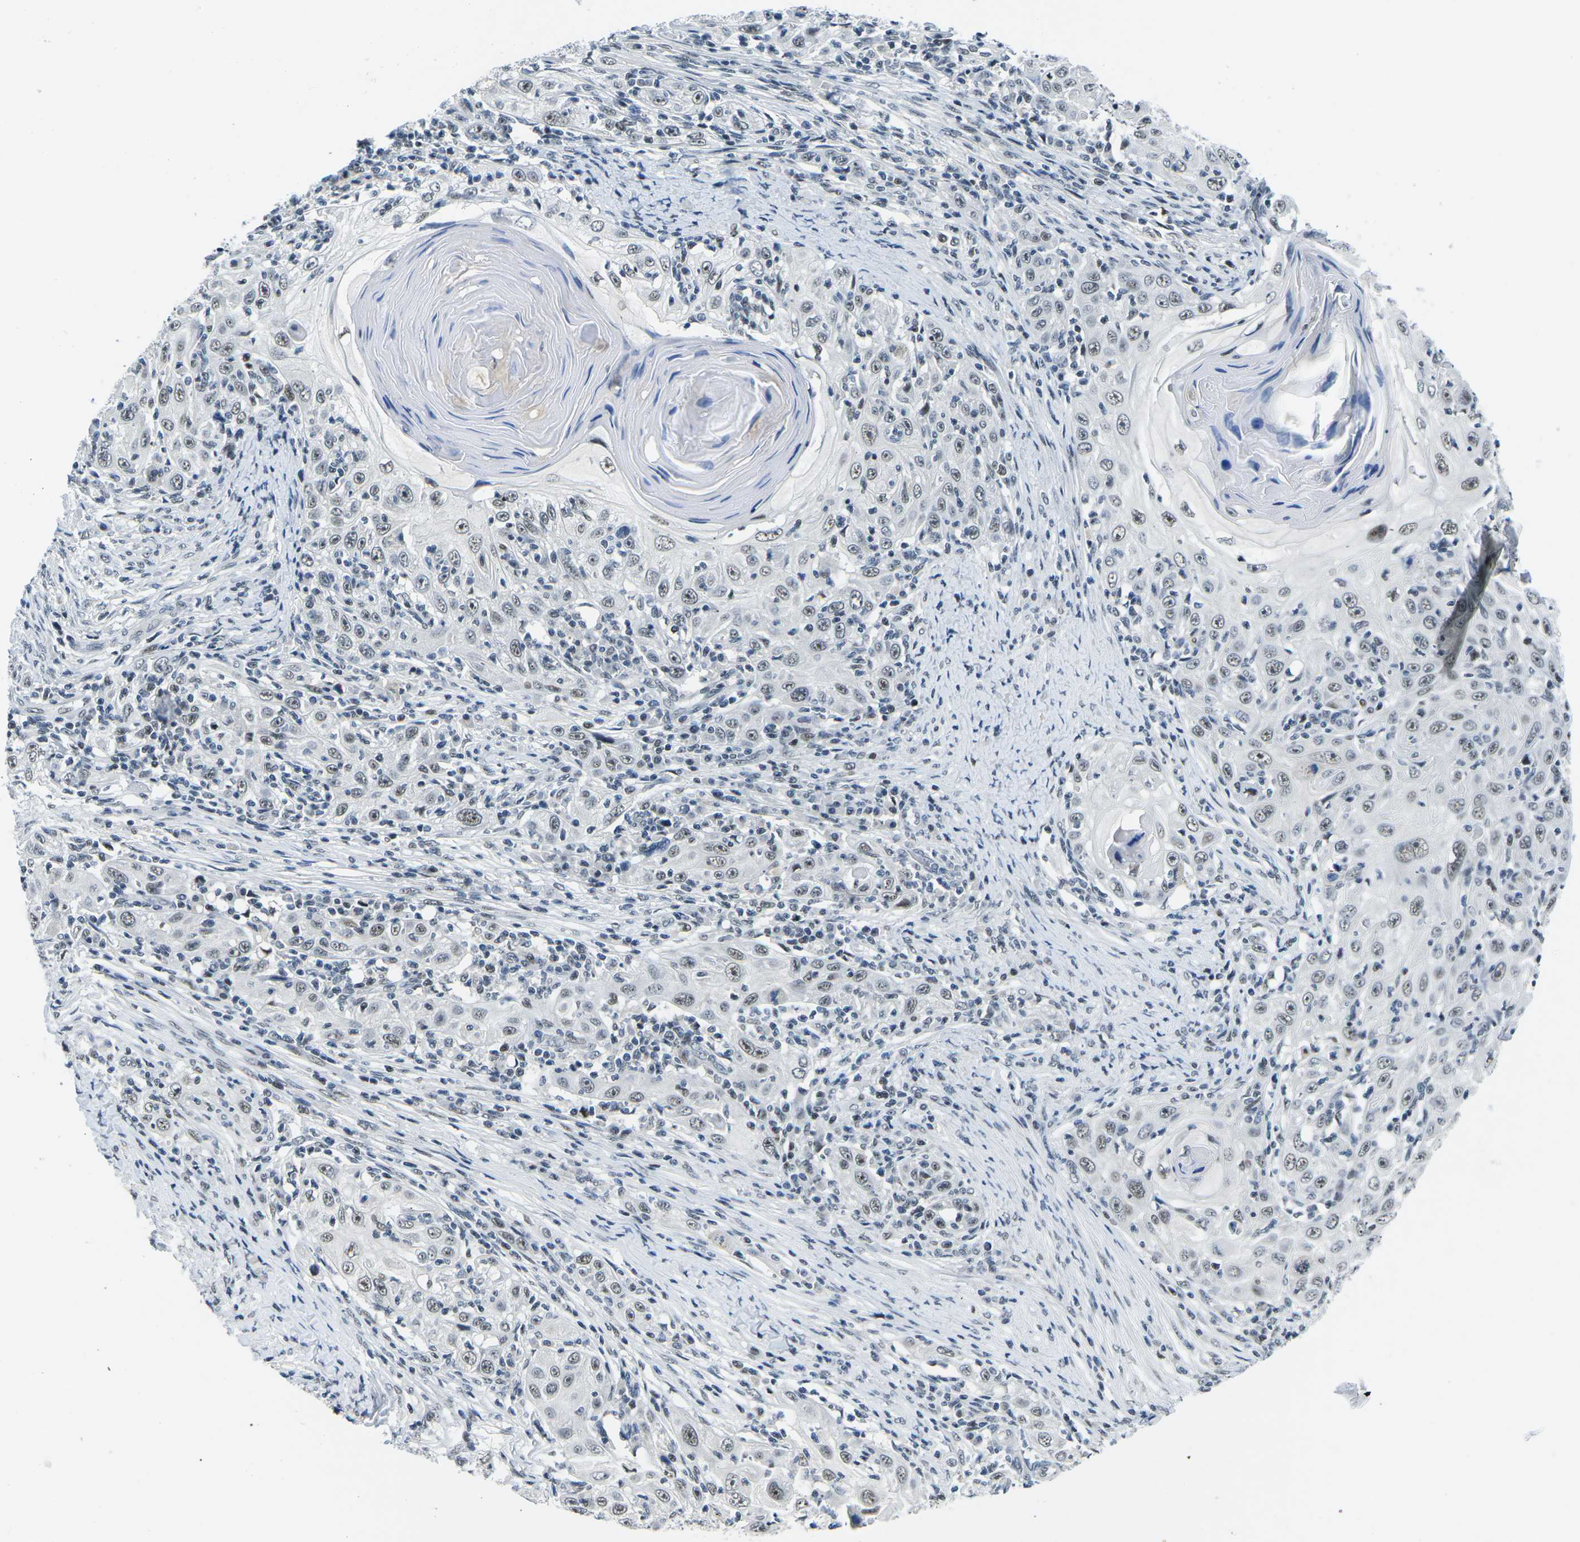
{"staining": {"intensity": "weak", "quantity": ">75%", "location": "nuclear"}, "tissue": "skin cancer", "cell_type": "Tumor cells", "image_type": "cancer", "snomed": [{"axis": "morphology", "description": "Squamous cell carcinoma, NOS"}, {"axis": "topography", "description": "Skin"}], "caption": "This image exhibits immunohistochemistry staining of human skin squamous cell carcinoma, with low weak nuclear expression in about >75% of tumor cells.", "gene": "PRPF8", "patient": {"sex": "female", "age": 88}}